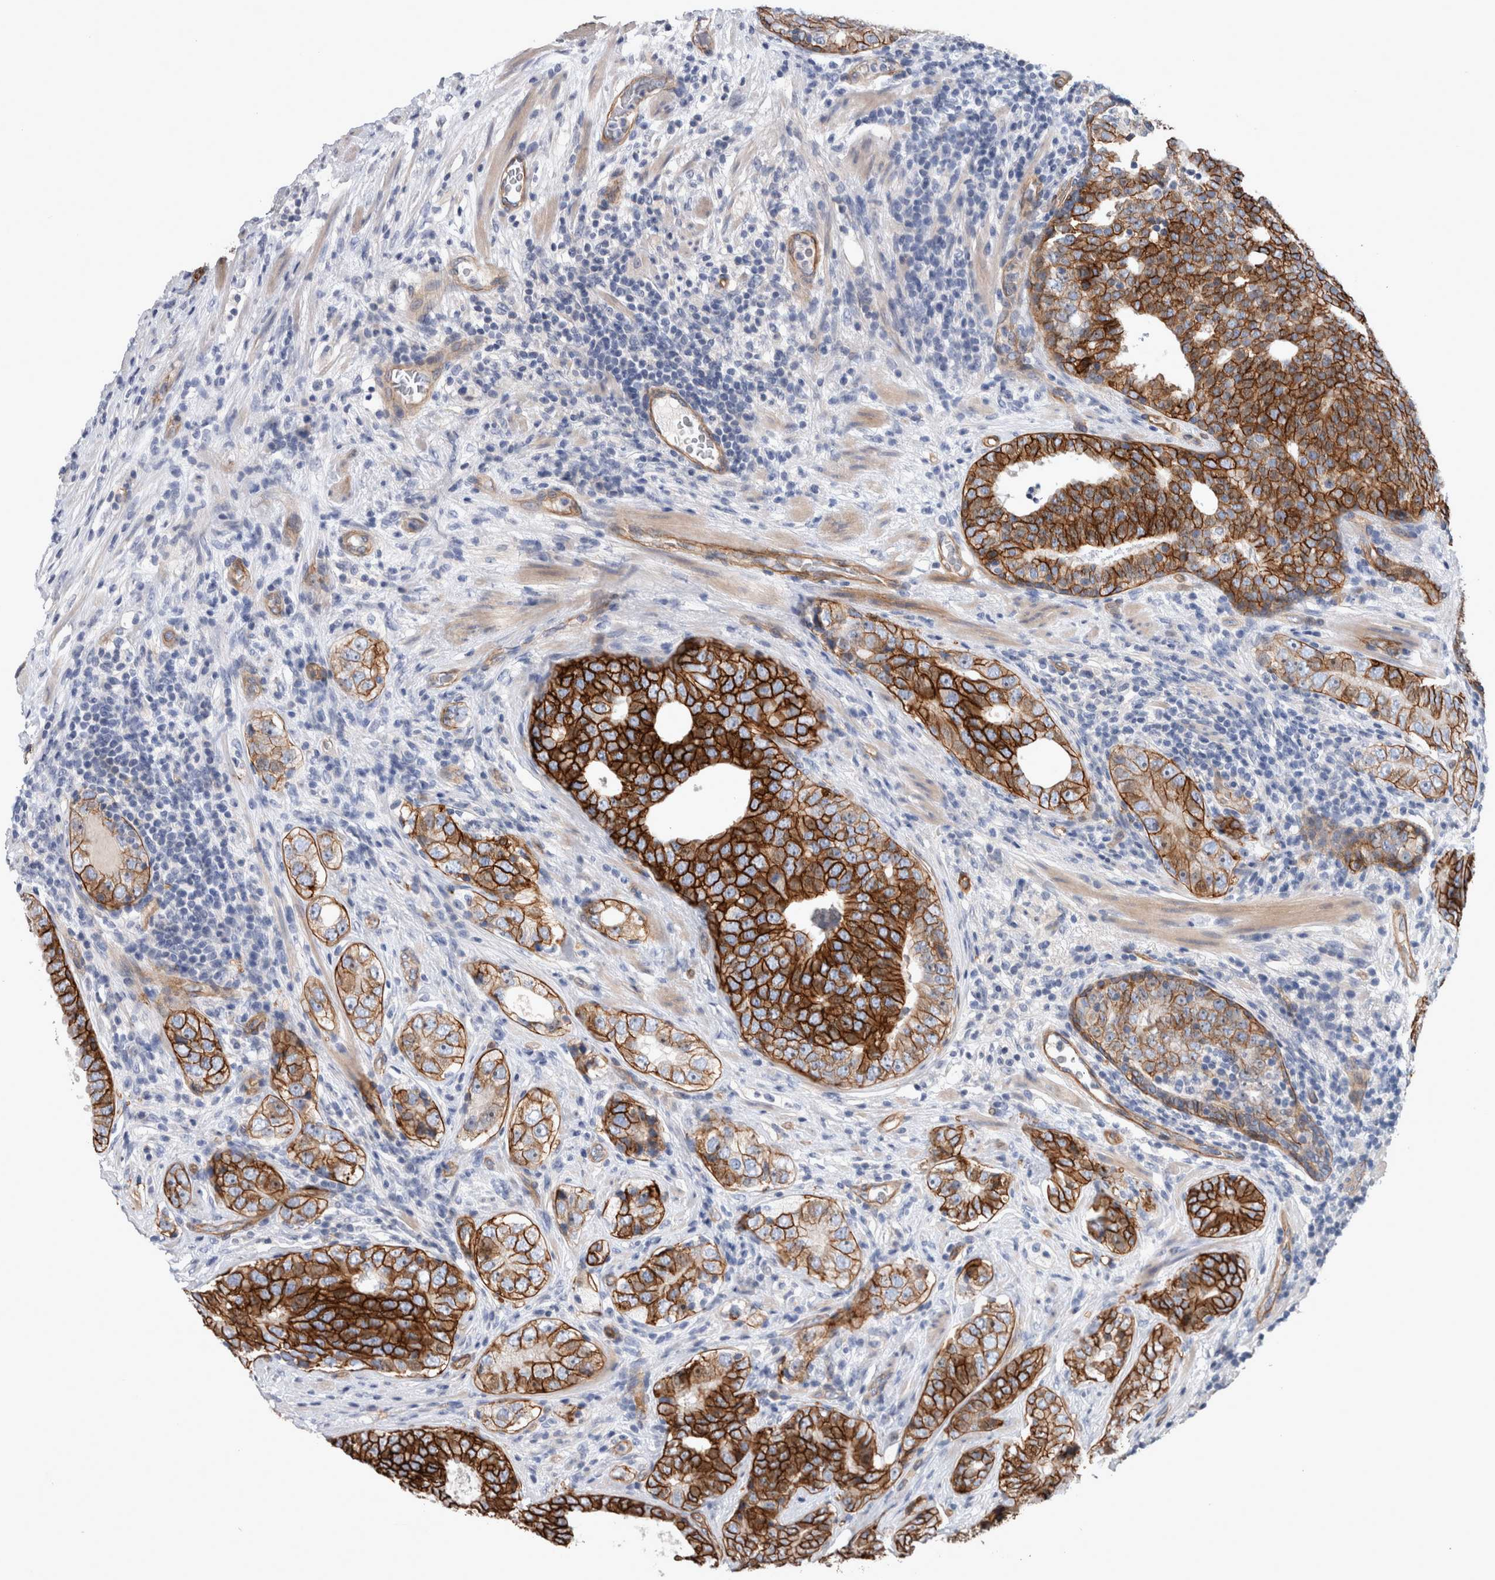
{"staining": {"intensity": "strong", "quantity": ">75%", "location": "cytoplasmic/membranous"}, "tissue": "prostate cancer", "cell_type": "Tumor cells", "image_type": "cancer", "snomed": [{"axis": "morphology", "description": "Adenocarcinoma, High grade"}, {"axis": "topography", "description": "Prostate"}], "caption": "Prostate cancer (adenocarcinoma (high-grade)) tissue exhibits strong cytoplasmic/membranous staining in about >75% of tumor cells The protein is shown in brown color, while the nuclei are stained blue.", "gene": "BCAM", "patient": {"sex": "male", "age": 56}}